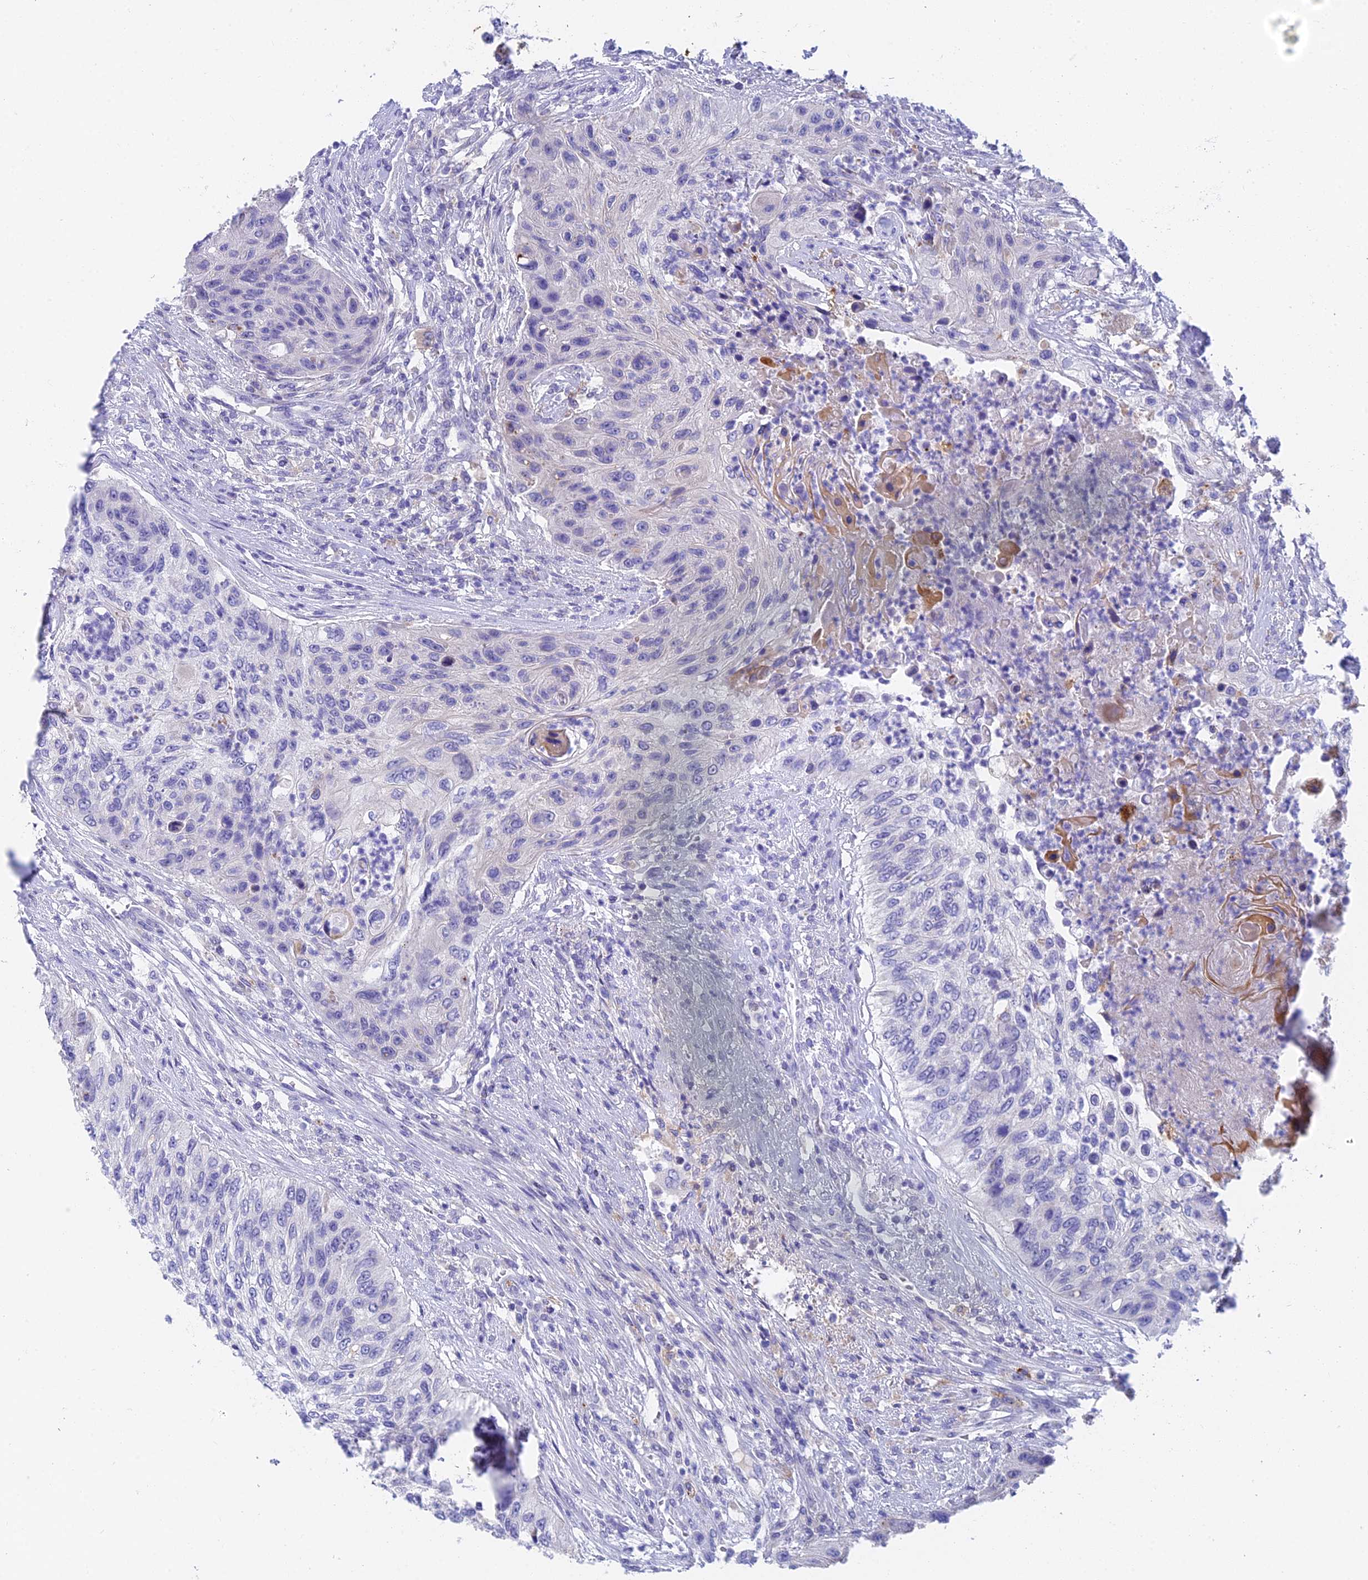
{"staining": {"intensity": "negative", "quantity": "none", "location": "none"}, "tissue": "urothelial cancer", "cell_type": "Tumor cells", "image_type": "cancer", "snomed": [{"axis": "morphology", "description": "Urothelial carcinoma, High grade"}, {"axis": "topography", "description": "Urinary bladder"}], "caption": "Tumor cells show no significant protein expression in urothelial cancer.", "gene": "ADAMTS13", "patient": {"sex": "female", "age": 60}}